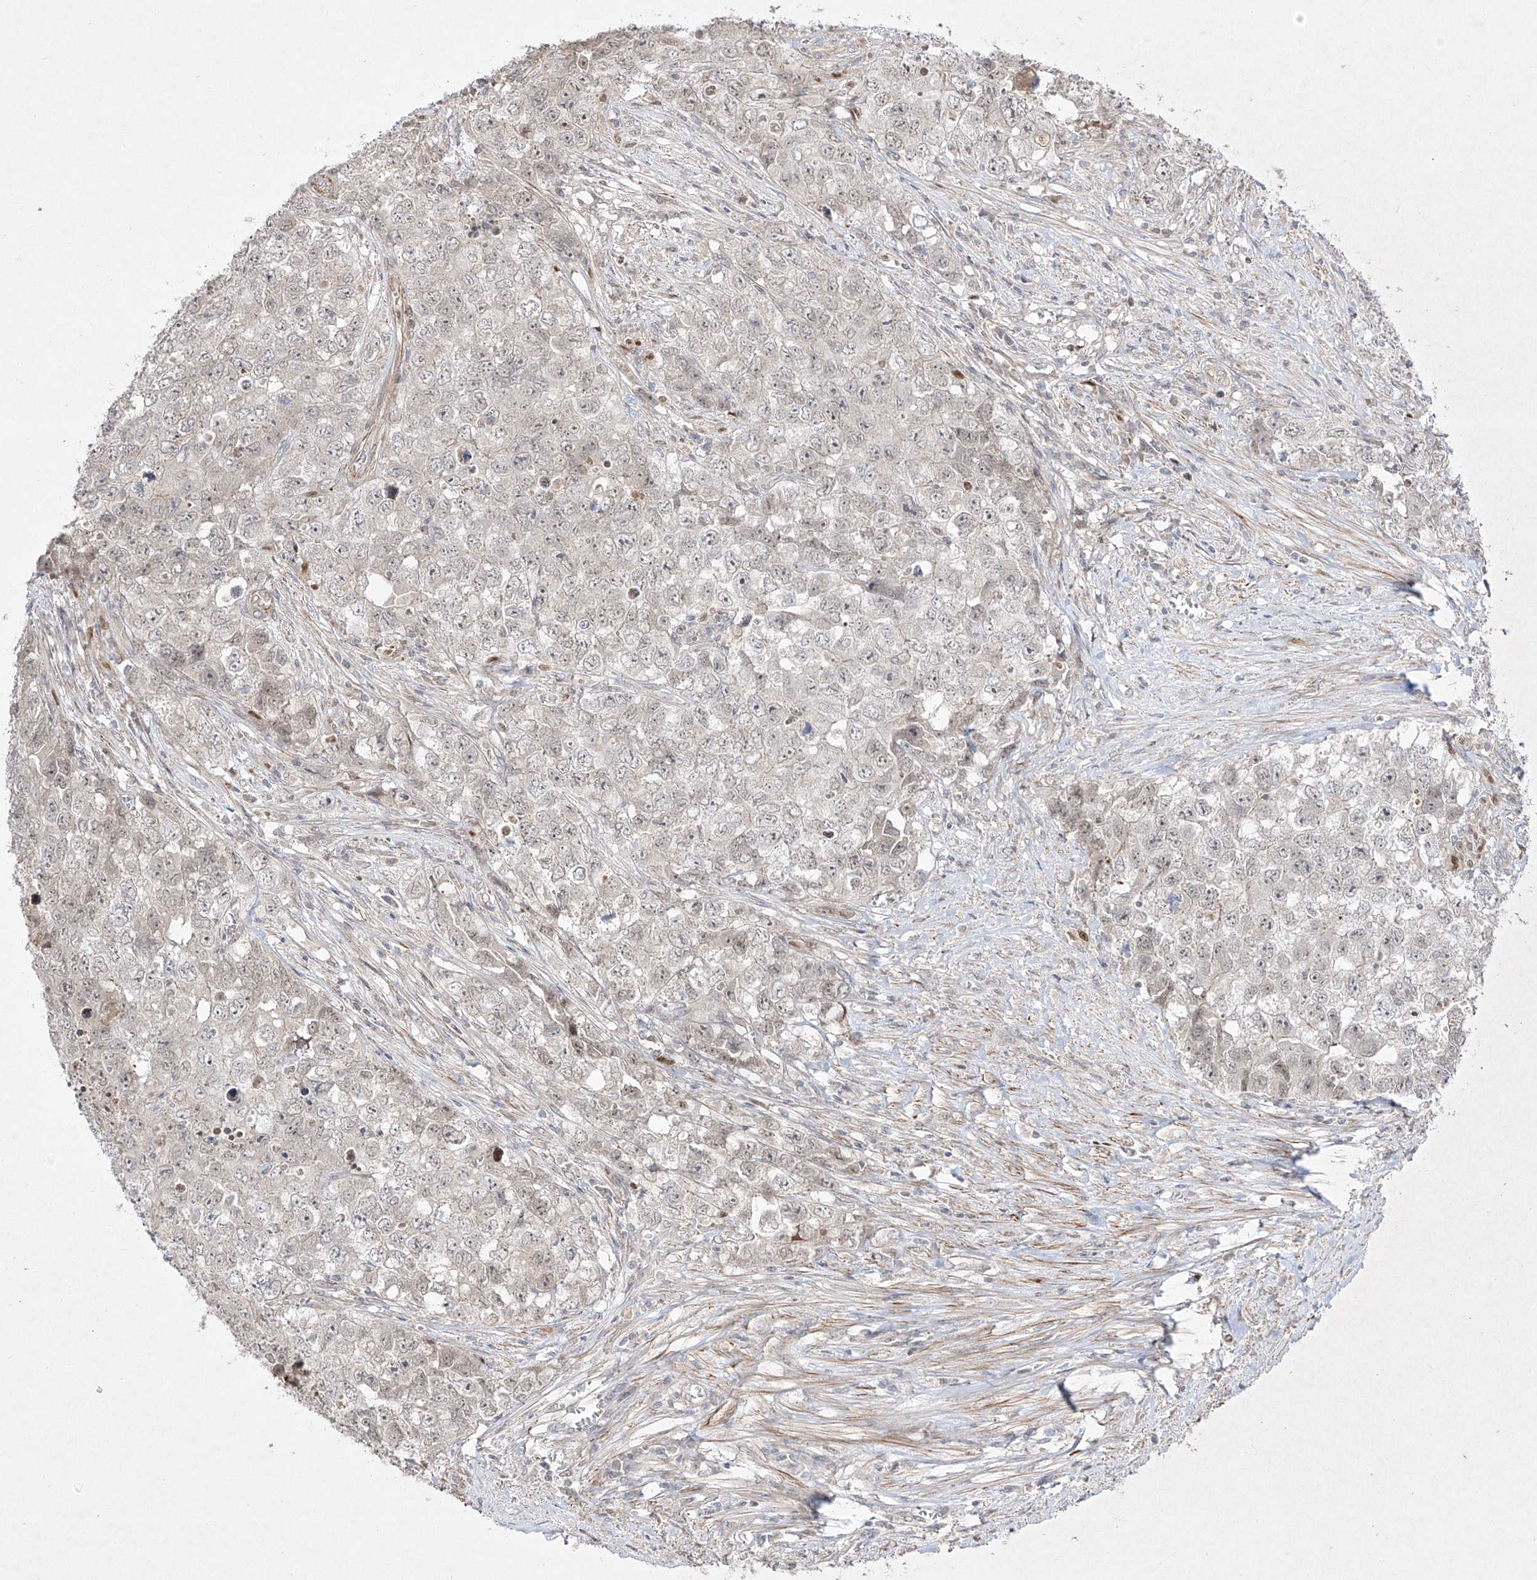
{"staining": {"intensity": "weak", "quantity": "<25%", "location": "nuclear"}, "tissue": "testis cancer", "cell_type": "Tumor cells", "image_type": "cancer", "snomed": [{"axis": "morphology", "description": "Seminoma, NOS"}, {"axis": "morphology", "description": "Carcinoma, Embryonal, NOS"}, {"axis": "topography", "description": "Testis"}], "caption": "A histopathology image of human testis seminoma is negative for staining in tumor cells.", "gene": "KDM1B", "patient": {"sex": "male", "age": 43}}